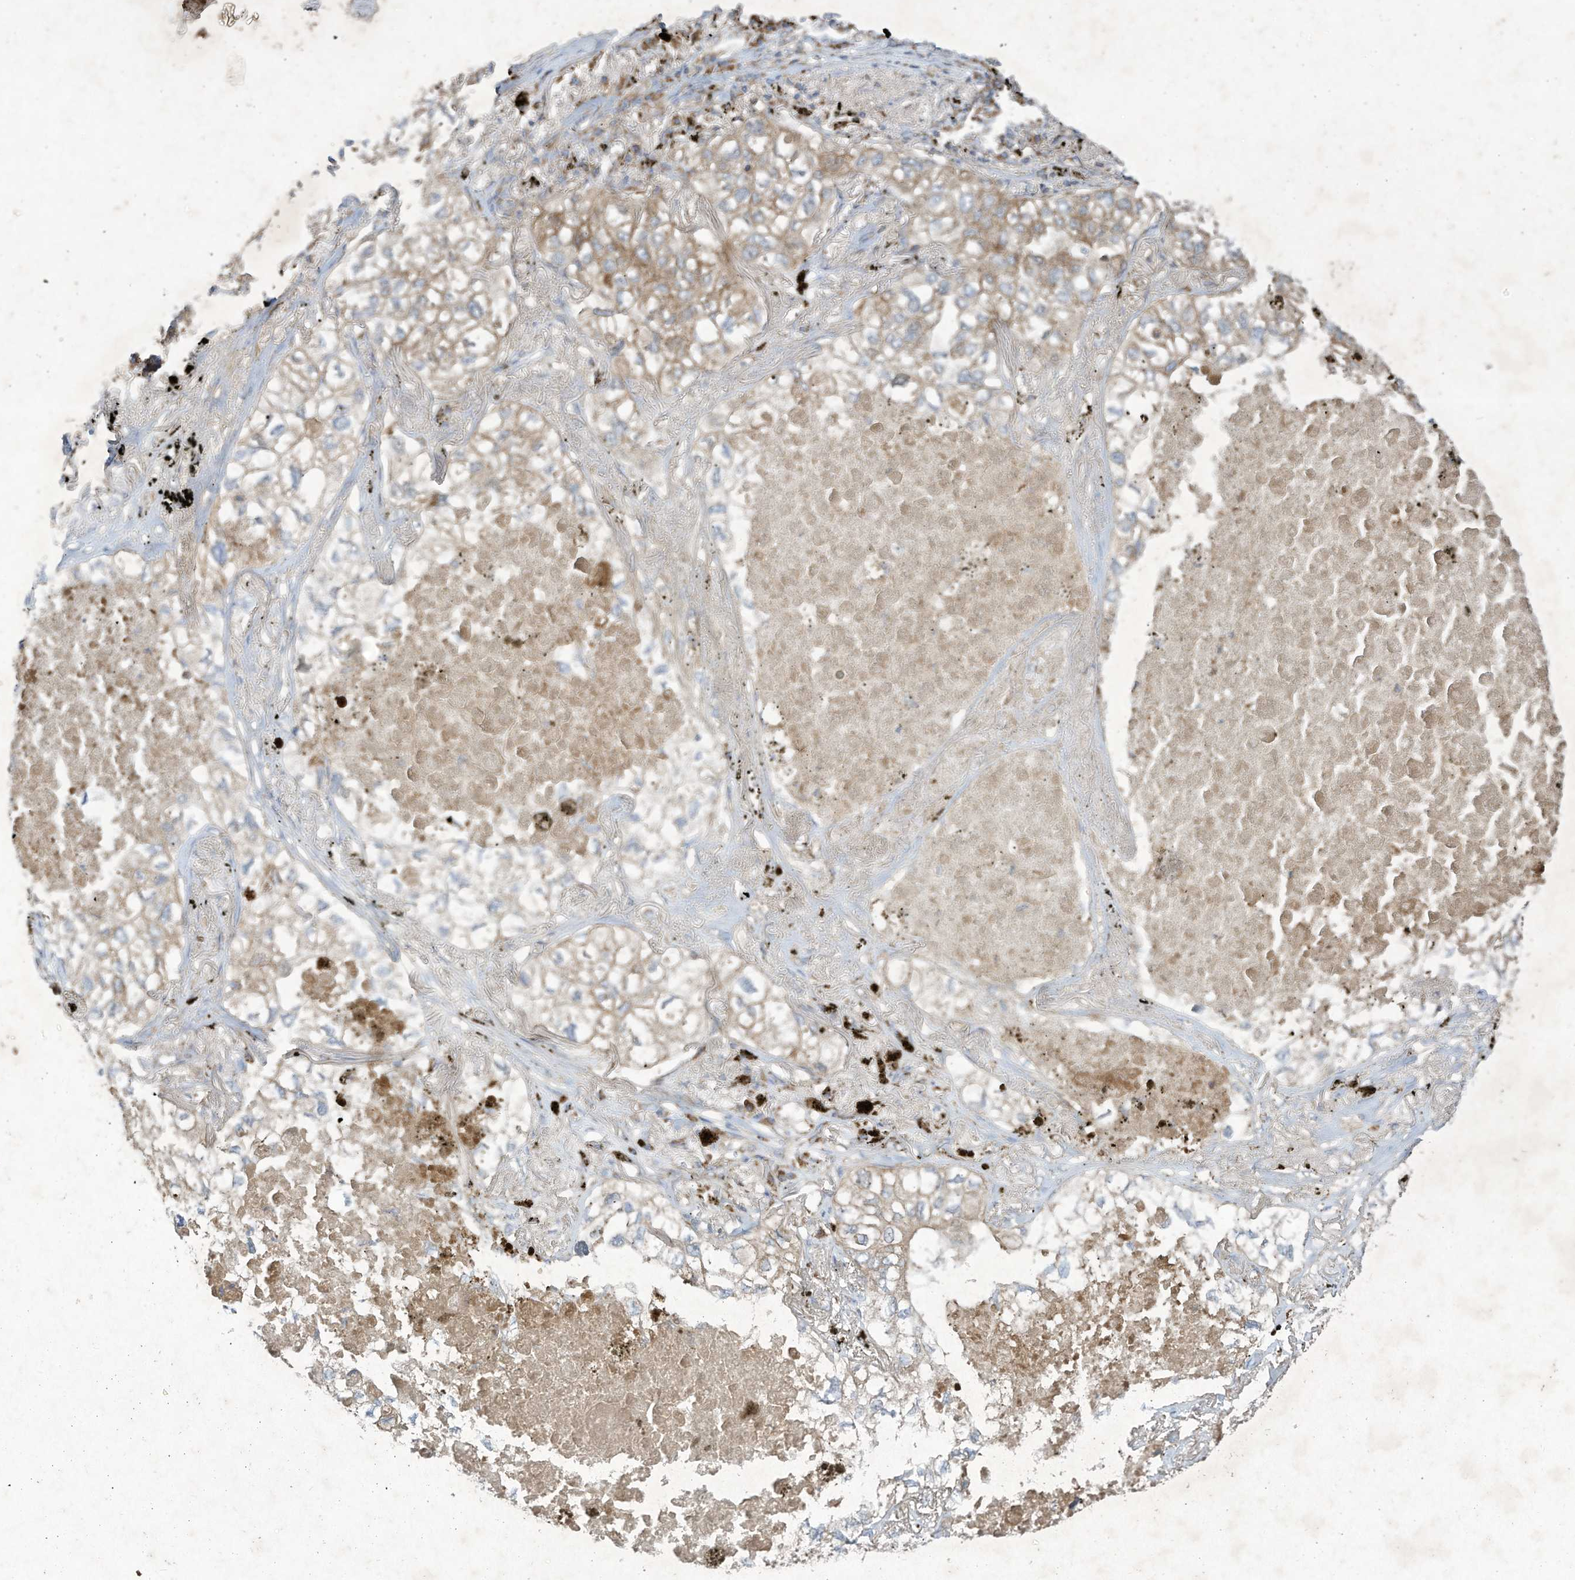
{"staining": {"intensity": "weak", "quantity": "25%-75%", "location": "cytoplasmic/membranous"}, "tissue": "lung cancer", "cell_type": "Tumor cells", "image_type": "cancer", "snomed": [{"axis": "morphology", "description": "Adenocarcinoma, NOS"}, {"axis": "topography", "description": "Lung"}], "caption": "A histopathology image of human lung cancer stained for a protein demonstrates weak cytoplasmic/membranous brown staining in tumor cells.", "gene": "SYNJ2", "patient": {"sex": "male", "age": 65}}